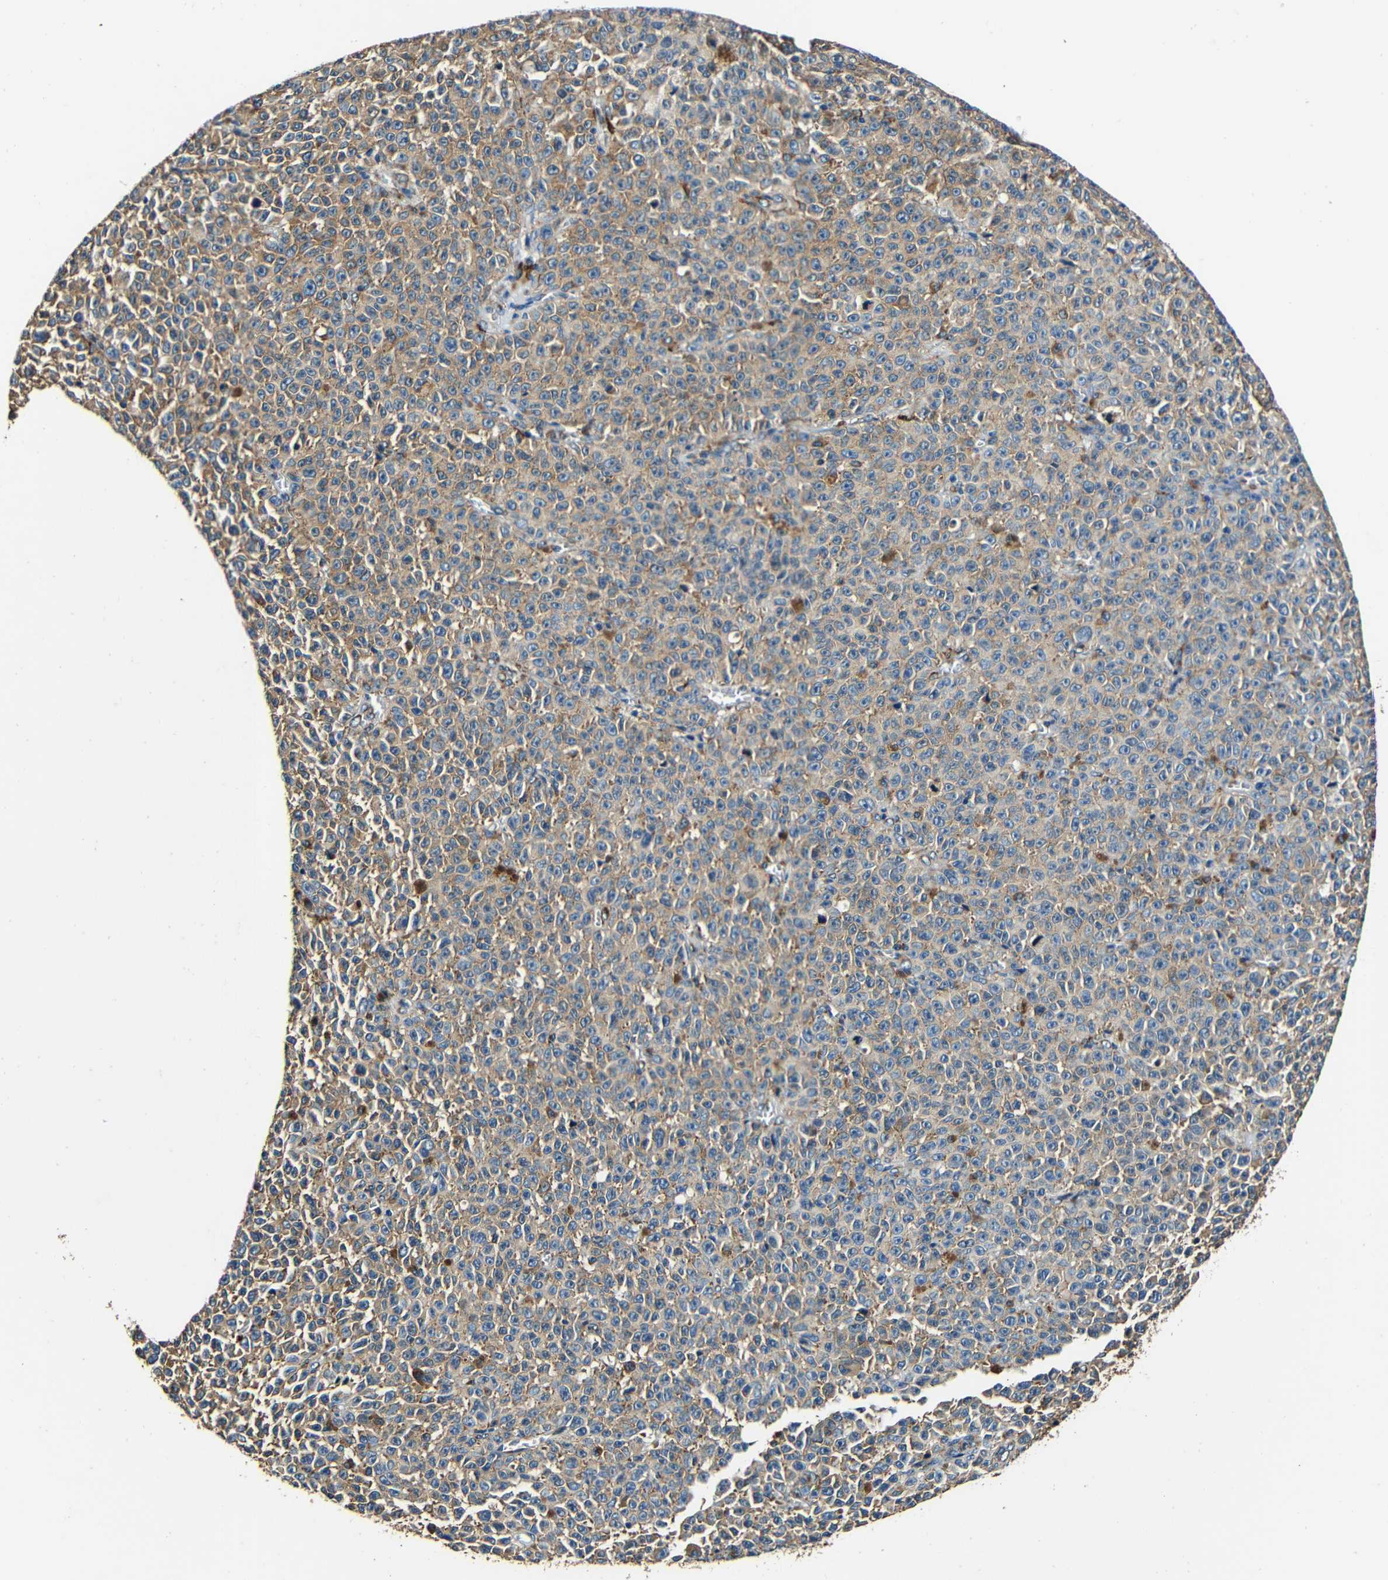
{"staining": {"intensity": "moderate", "quantity": ">75%", "location": "cytoplasmic/membranous"}, "tissue": "melanoma", "cell_type": "Tumor cells", "image_type": "cancer", "snomed": [{"axis": "morphology", "description": "Malignant melanoma, NOS"}, {"axis": "topography", "description": "Skin"}], "caption": "DAB (3,3'-diaminobenzidine) immunohistochemical staining of malignant melanoma displays moderate cytoplasmic/membranous protein expression in about >75% of tumor cells.", "gene": "RRBP1", "patient": {"sex": "female", "age": 82}}